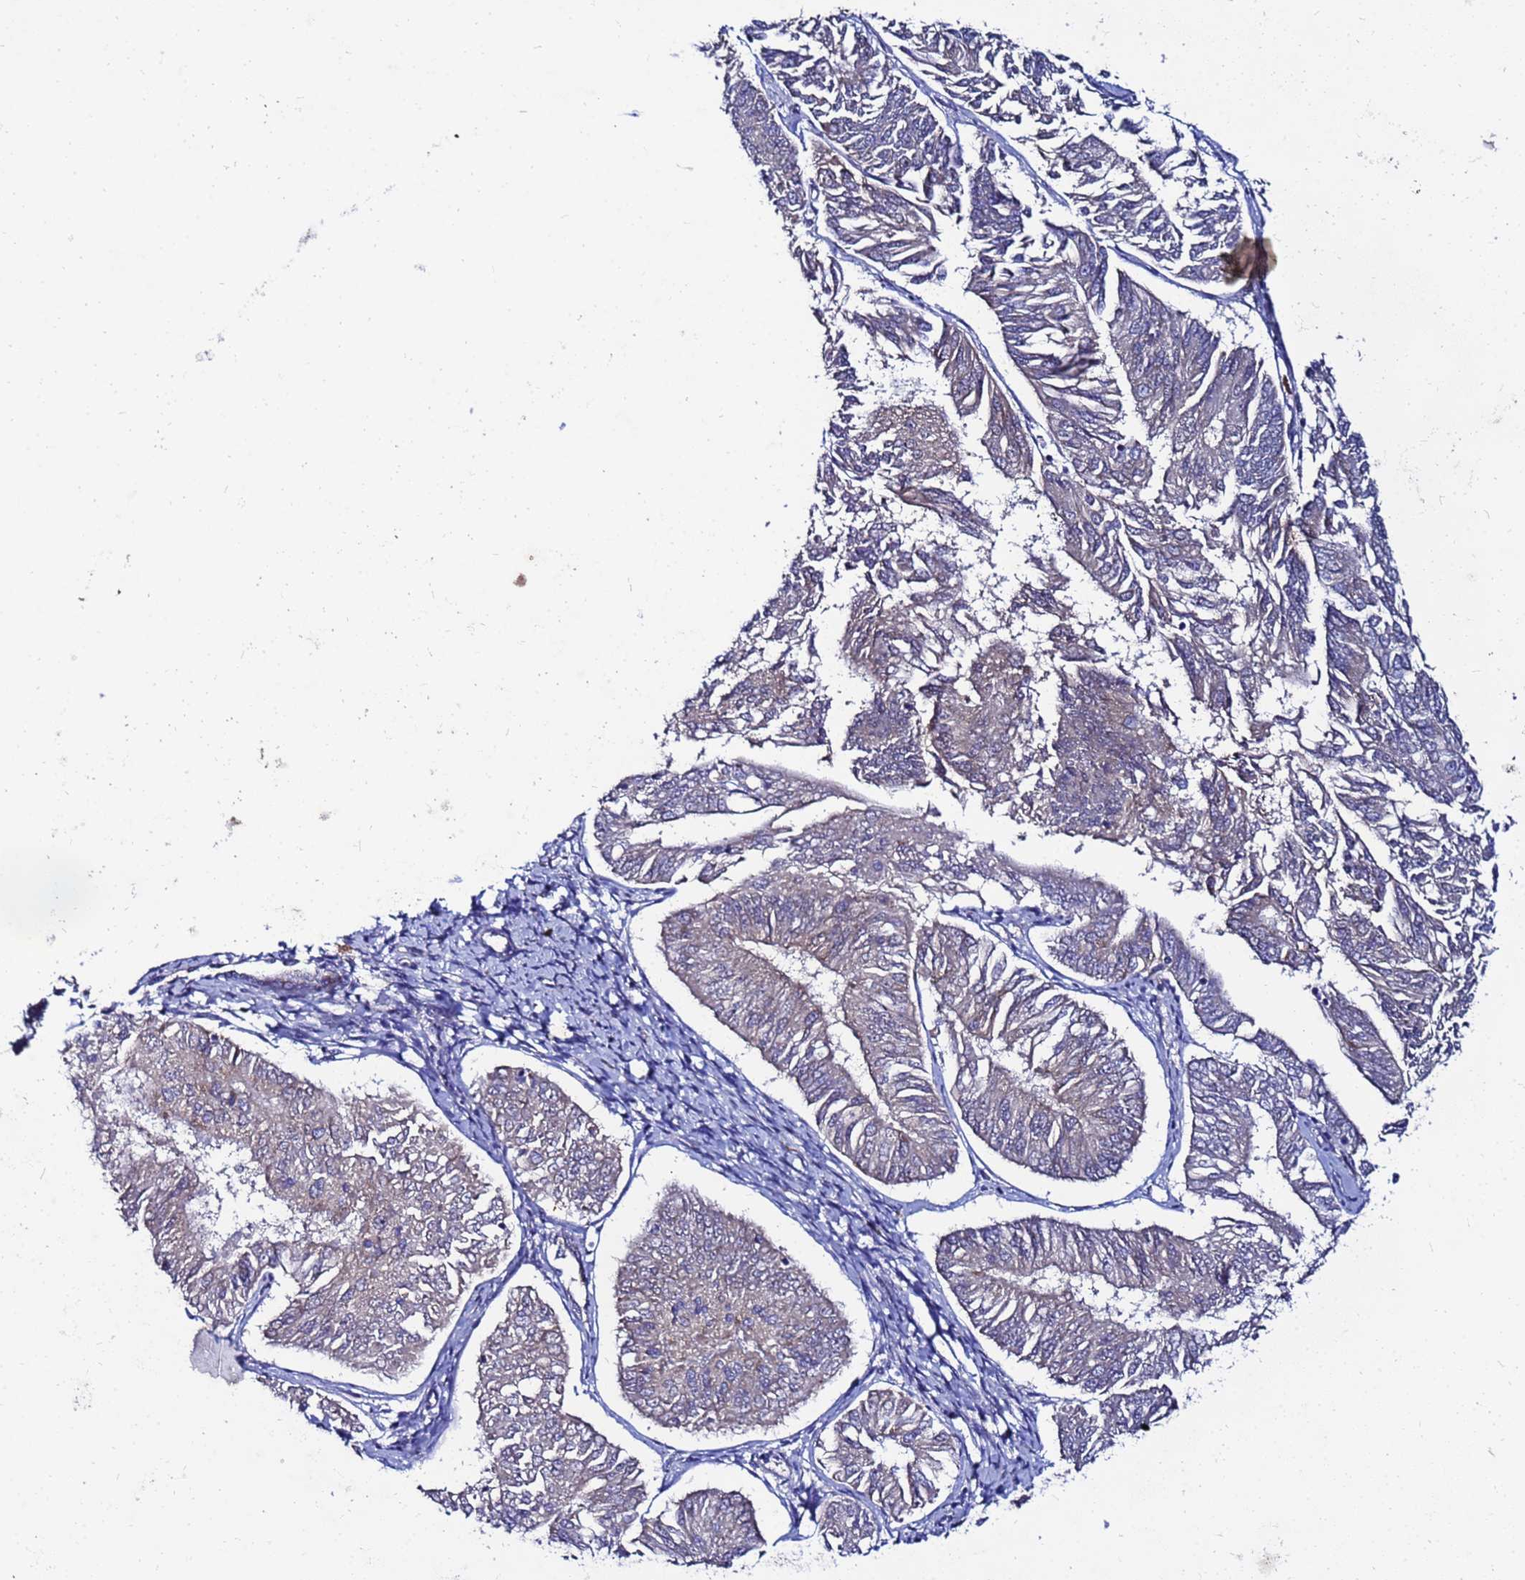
{"staining": {"intensity": "weak", "quantity": "25%-75%", "location": "cytoplasmic/membranous"}, "tissue": "endometrial cancer", "cell_type": "Tumor cells", "image_type": "cancer", "snomed": [{"axis": "morphology", "description": "Adenocarcinoma, NOS"}, {"axis": "topography", "description": "Endometrium"}], "caption": "A high-resolution photomicrograph shows immunohistochemistry (IHC) staining of adenocarcinoma (endometrial), which reveals weak cytoplasmic/membranous staining in about 25%-75% of tumor cells.", "gene": "FAHD2A", "patient": {"sex": "female", "age": 58}}